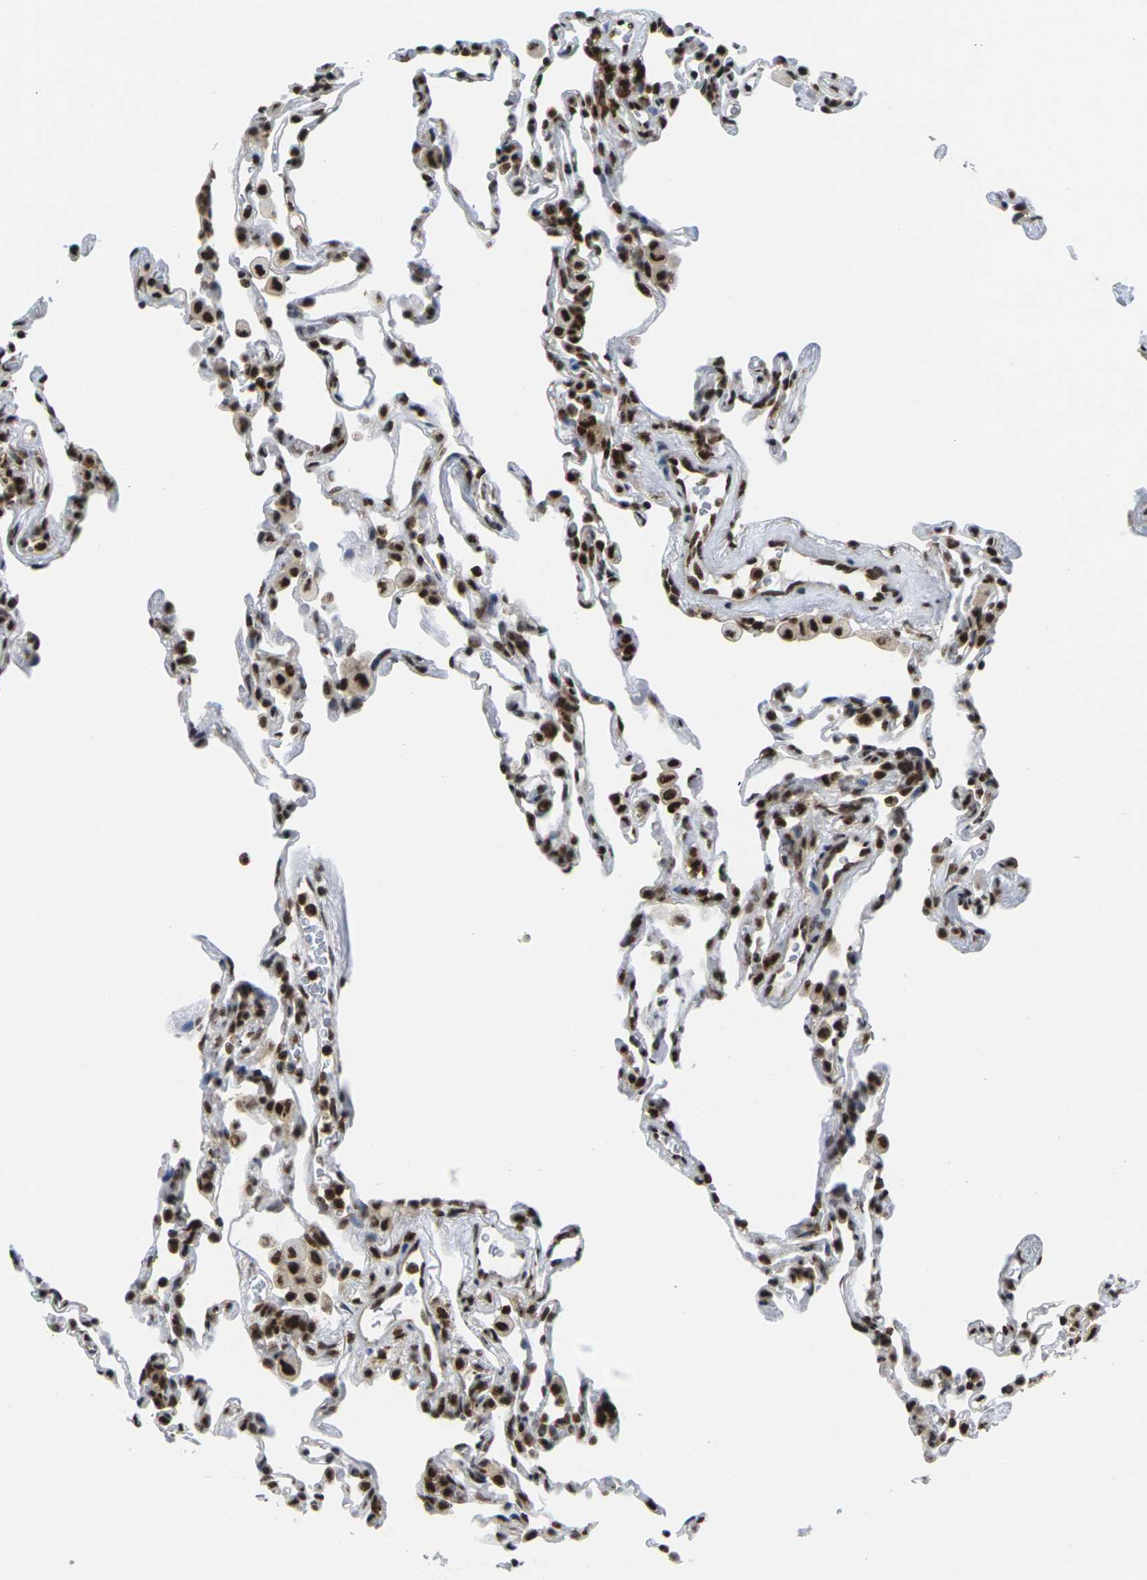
{"staining": {"intensity": "strong", "quantity": ">75%", "location": "nuclear"}, "tissue": "lung", "cell_type": "Alveolar cells", "image_type": "normal", "snomed": [{"axis": "morphology", "description": "Normal tissue, NOS"}, {"axis": "topography", "description": "Lung"}], "caption": "A high-resolution histopathology image shows immunohistochemistry staining of normal lung, which exhibits strong nuclear expression in about >75% of alveolar cells.", "gene": "MAGOH", "patient": {"sex": "male", "age": 59}}